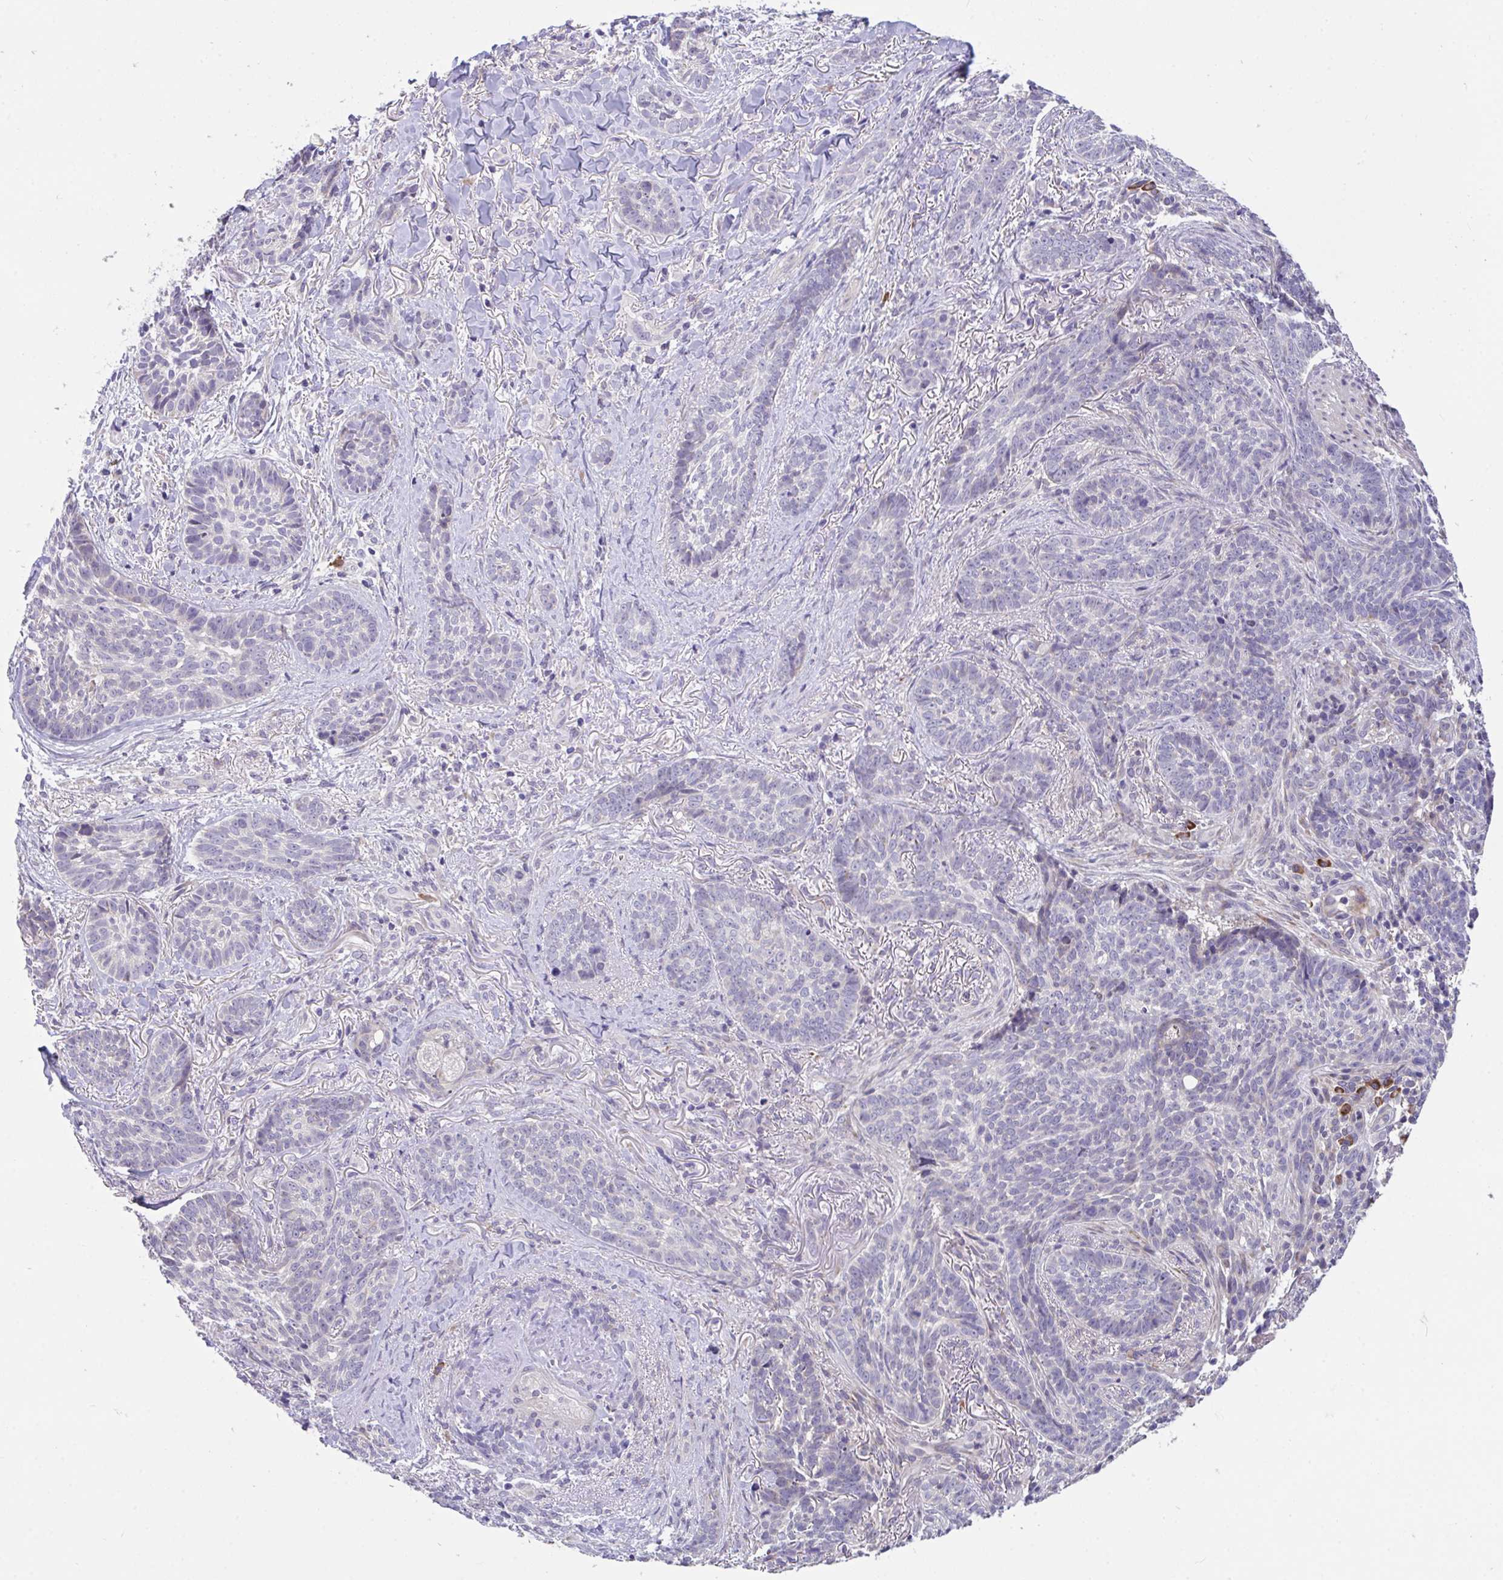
{"staining": {"intensity": "negative", "quantity": "none", "location": "none"}, "tissue": "skin cancer", "cell_type": "Tumor cells", "image_type": "cancer", "snomed": [{"axis": "morphology", "description": "Basal cell carcinoma"}, {"axis": "topography", "description": "Skin"}, {"axis": "topography", "description": "Skin of face"}], "caption": "Tumor cells show no significant positivity in skin cancer (basal cell carcinoma).", "gene": "SUSD4", "patient": {"sex": "male", "age": 88}}